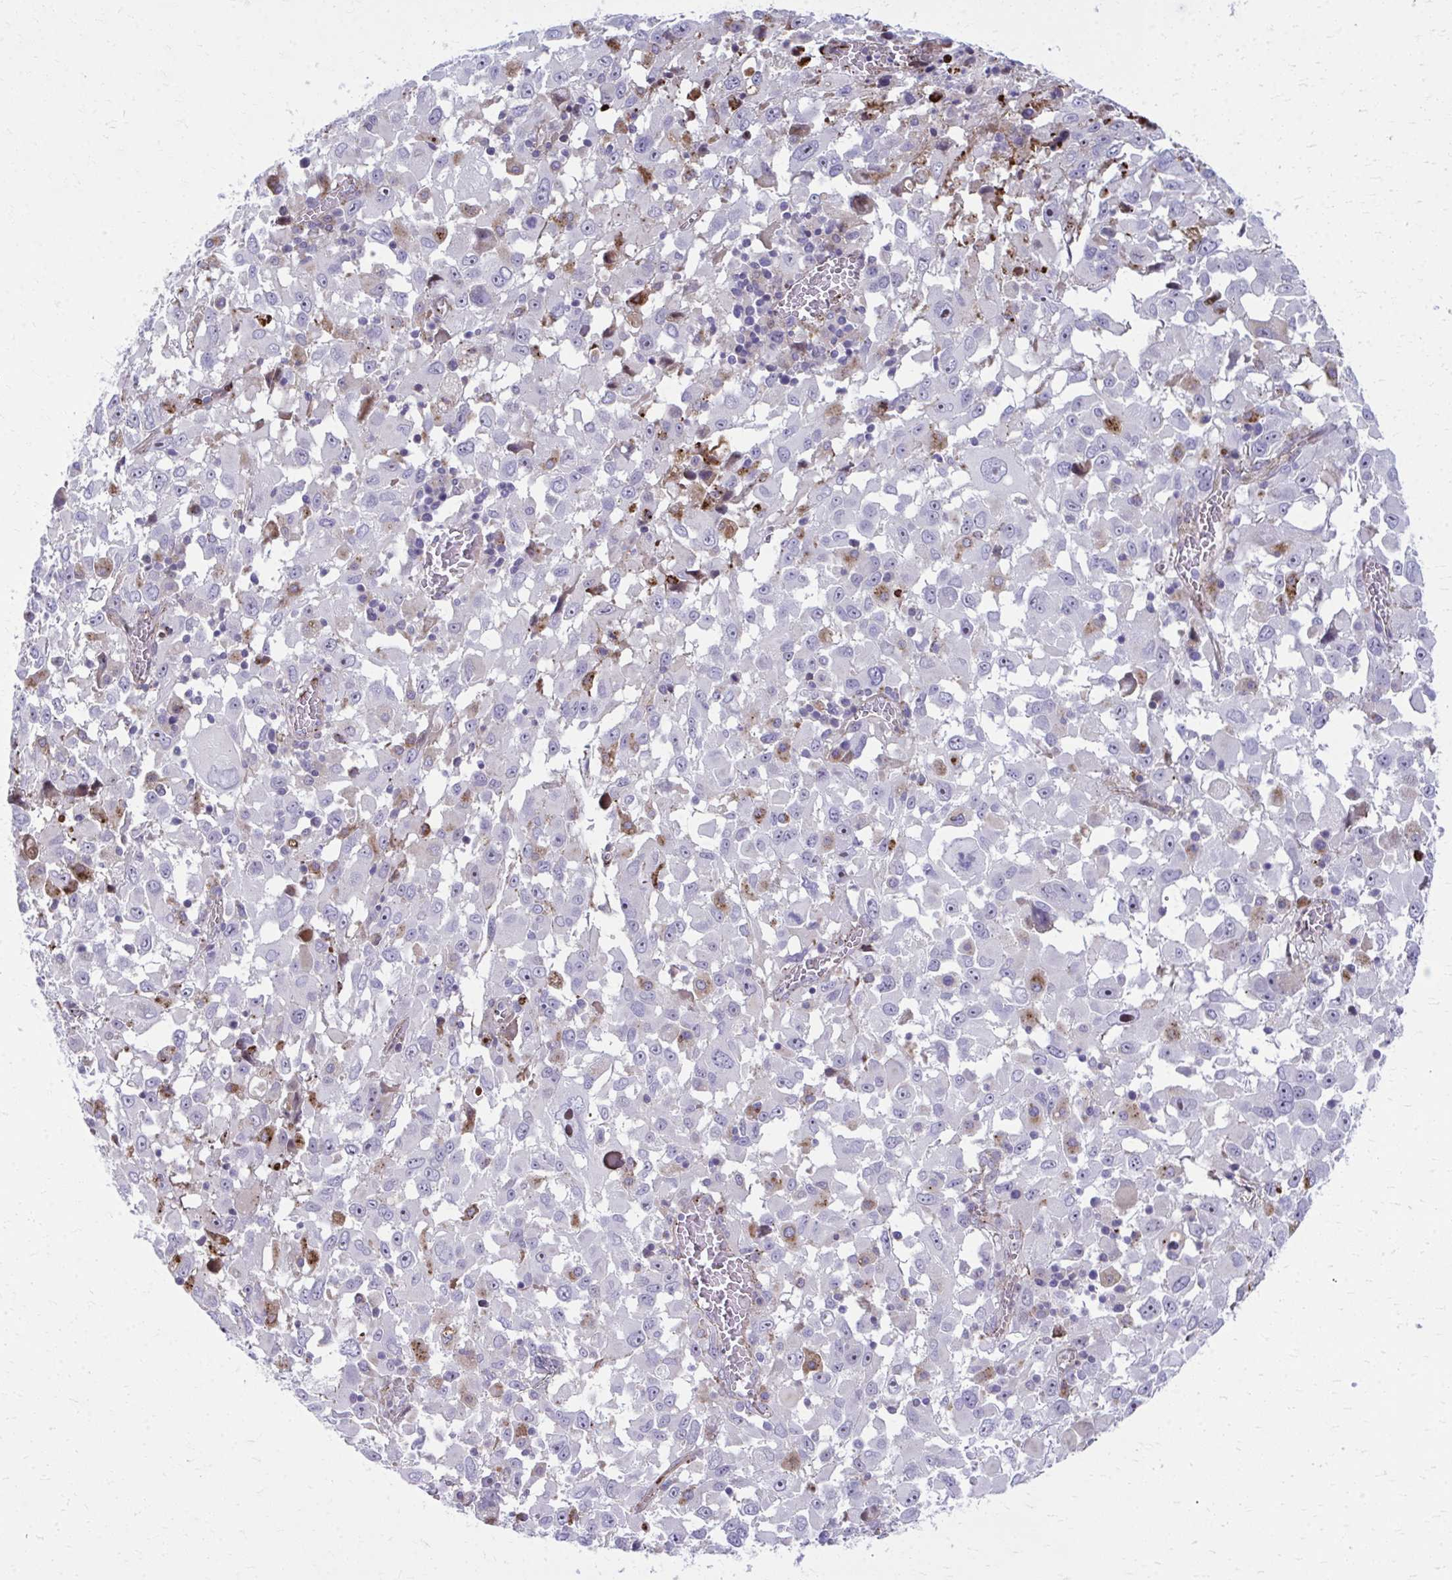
{"staining": {"intensity": "moderate", "quantity": "<25%", "location": "cytoplasmic/membranous"}, "tissue": "melanoma", "cell_type": "Tumor cells", "image_type": "cancer", "snomed": [{"axis": "morphology", "description": "Malignant melanoma, Metastatic site"}, {"axis": "topography", "description": "Soft tissue"}], "caption": "Immunohistochemical staining of human melanoma reveals low levels of moderate cytoplasmic/membranous protein positivity in about <25% of tumor cells. (Stains: DAB (3,3'-diaminobenzidine) in brown, nuclei in blue, Microscopy: brightfield microscopy at high magnification).", "gene": "LRRC4B", "patient": {"sex": "male", "age": 50}}